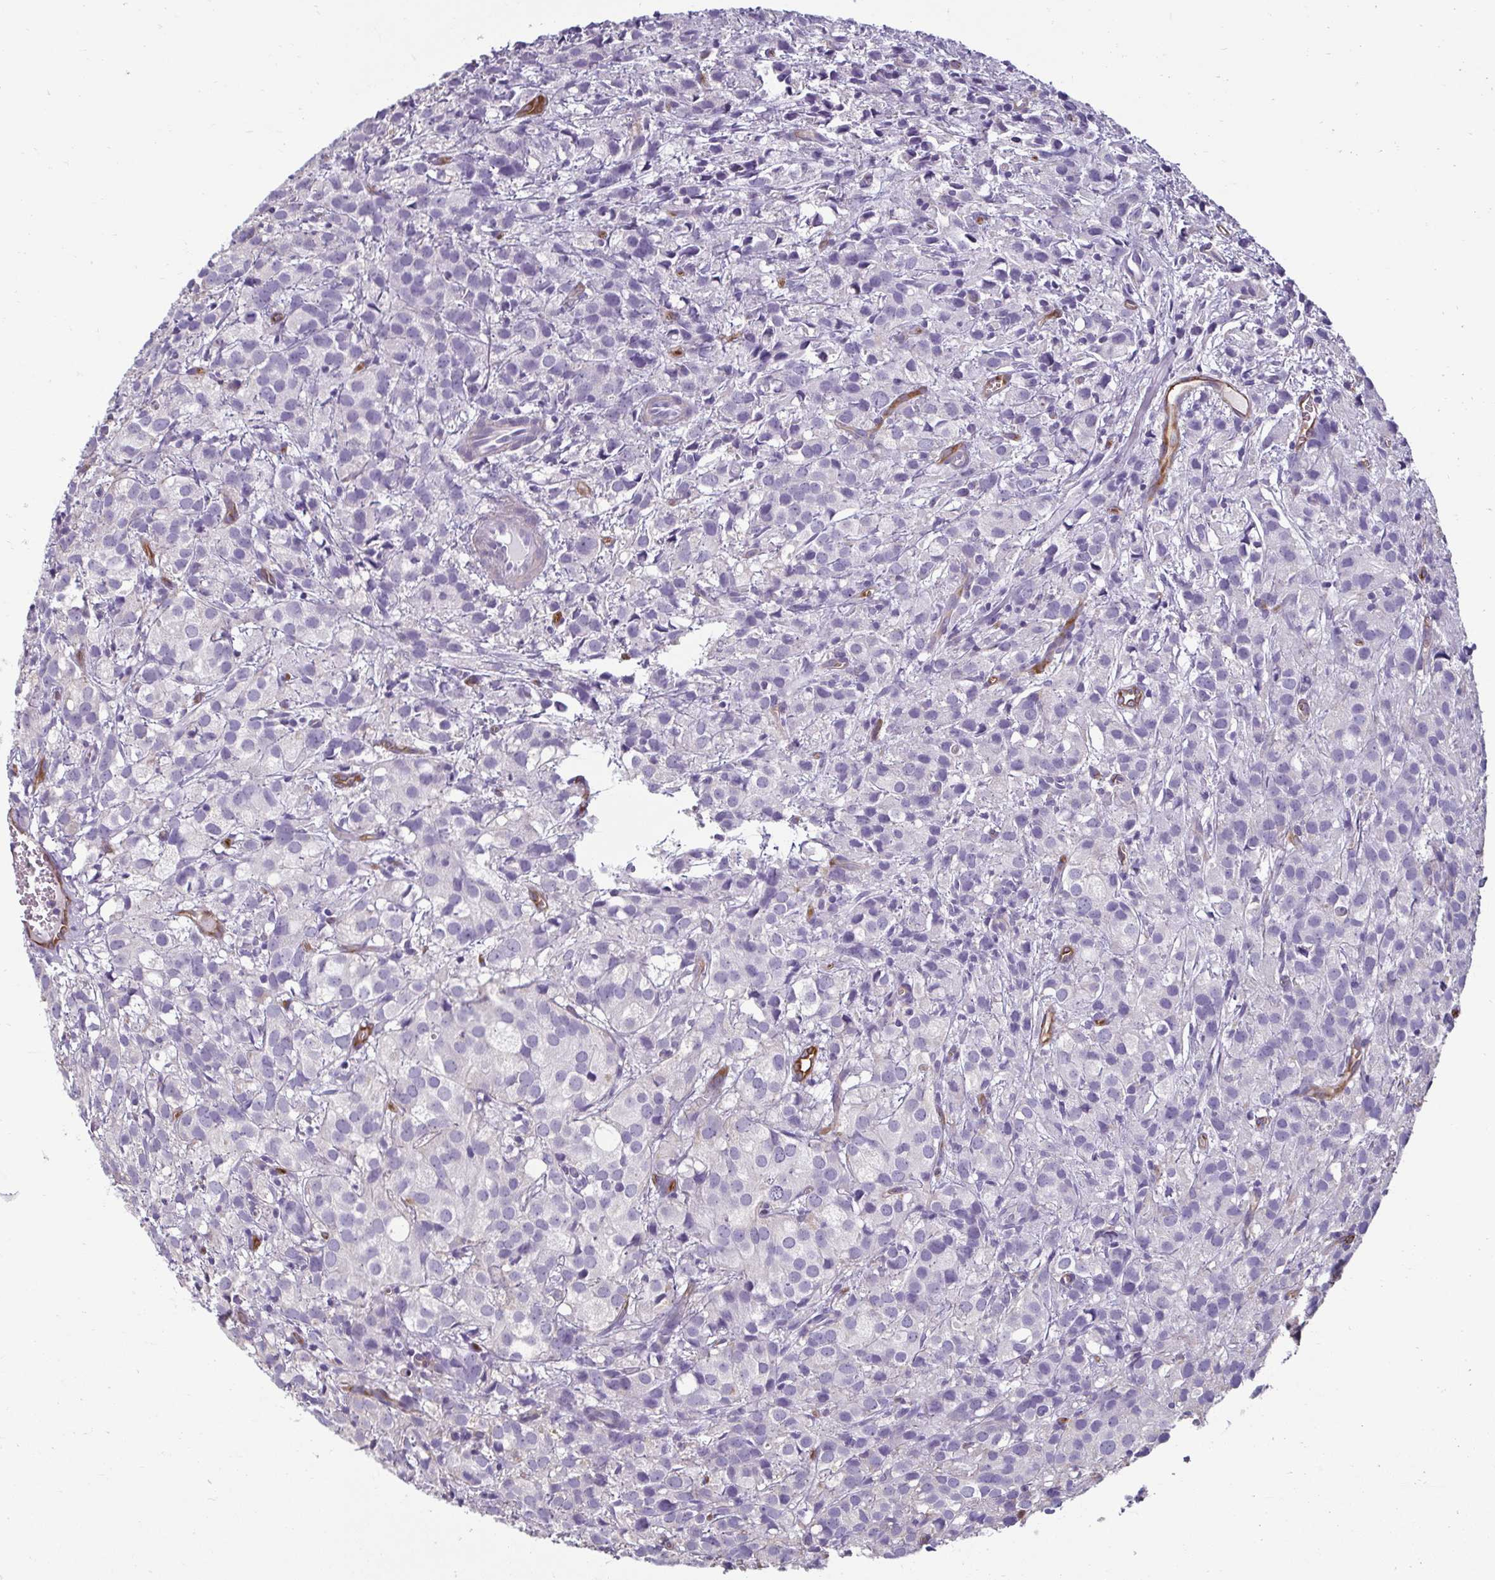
{"staining": {"intensity": "negative", "quantity": "none", "location": "none"}, "tissue": "prostate cancer", "cell_type": "Tumor cells", "image_type": "cancer", "snomed": [{"axis": "morphology", "description": "Adenocarcinoma, High grade"}, {"axis": "topography", "description": "Prostate"}], "caption": "This is a photomicrograph of IHC staining of prostate cancer, which shows no staining in tumor cells.", "gene": "PDE2A", "patient": {"sex": "male", "age": 86}}